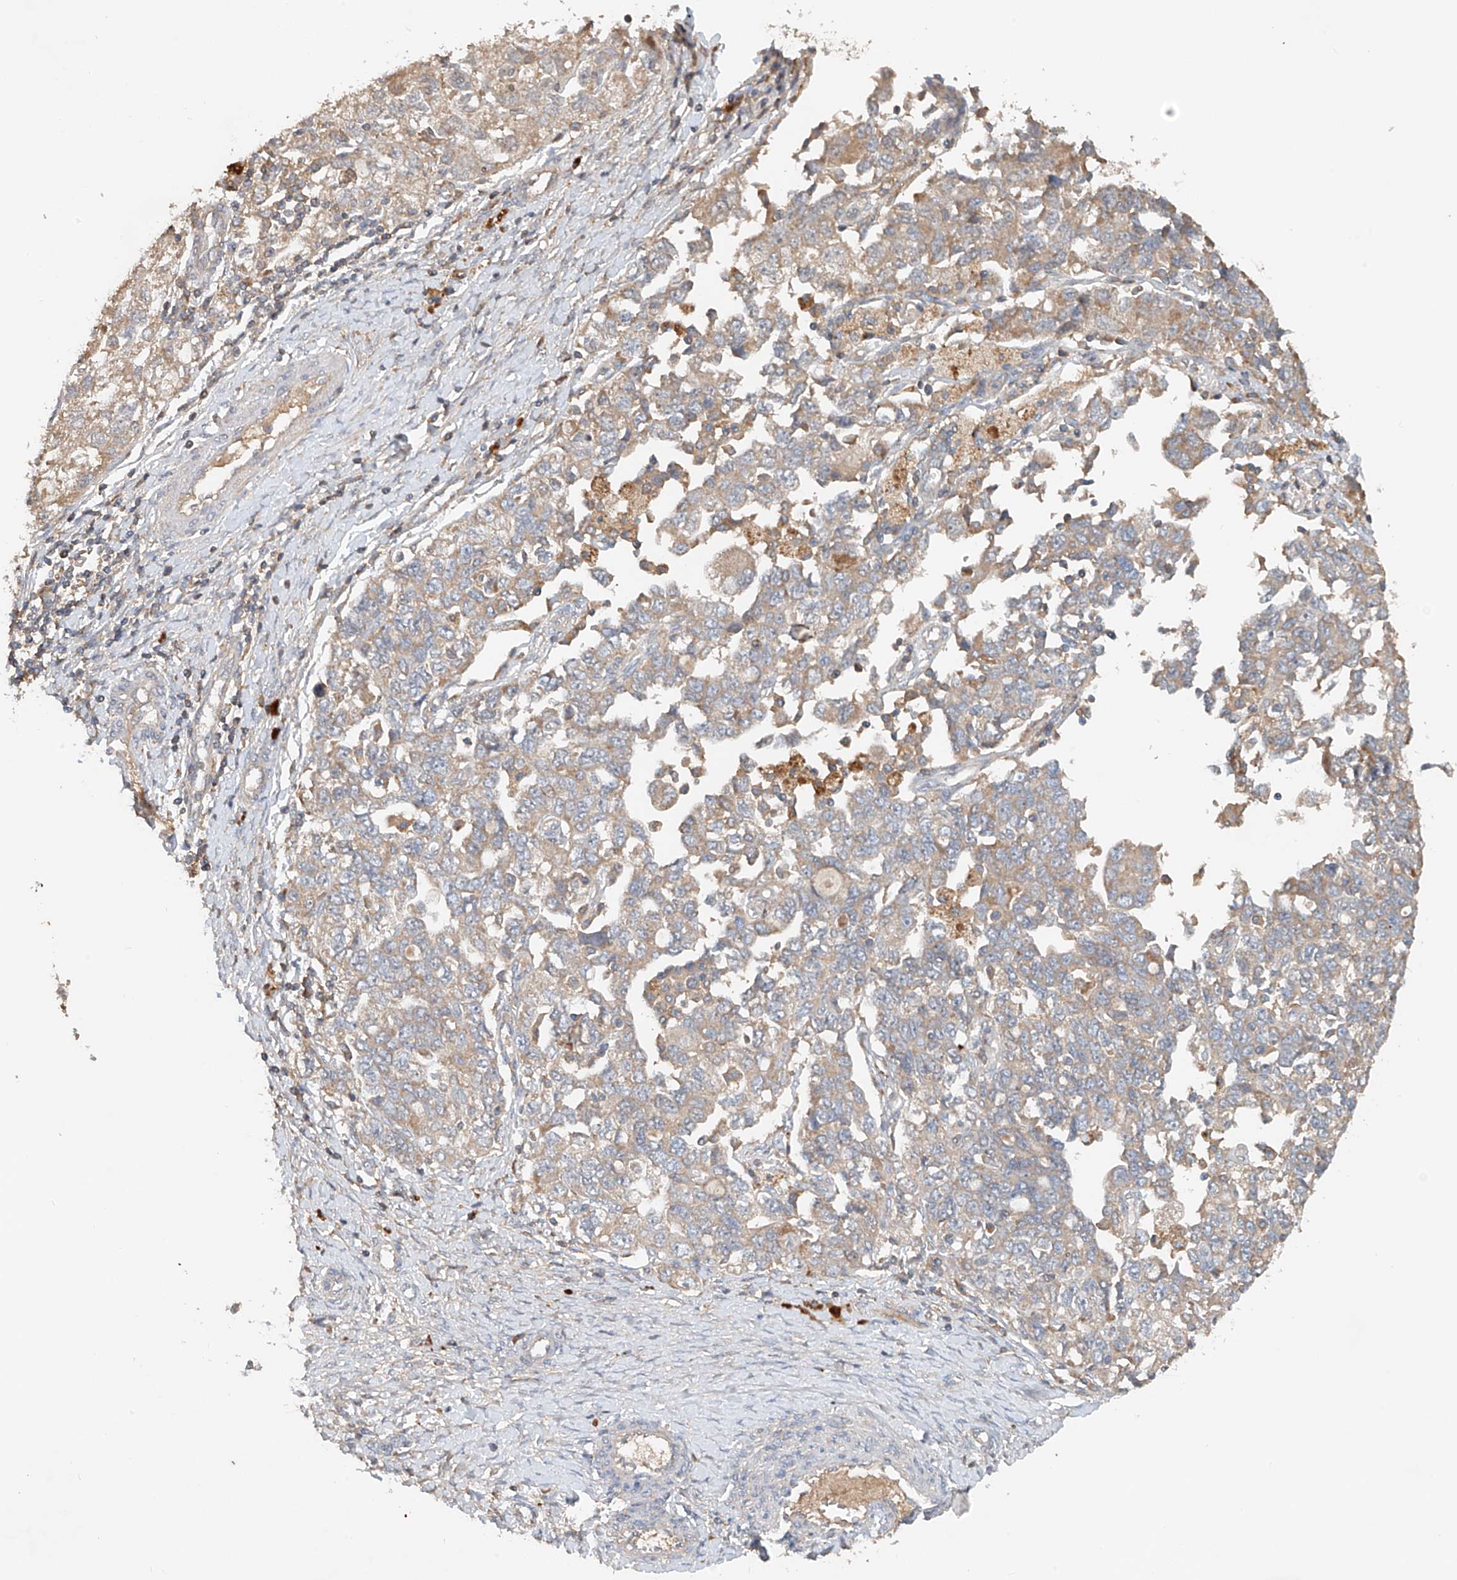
{"staining": {"intensity": "weak", "quantity": "25%-75%", "location": "cytoplasmic/membranous"}, "tissue": "ovarian cancer", "cell_type": "Tumor cells", "image_type": "cancer", "snomed": [{"axis": "morphology", "description": "Carcinoma, NOS"}, {"axis": "morphology", "description": "Cystadenocarcinoma, serous, NOS"}, {"axis": "topography", "description": "Ovary"}], "caption": "A micrograph showing weak cytoplasmic/membranous positivity in about 25%-75% of tumor cells in ovarian cancer (carcinoma), as visualized by brown immunohistochemical staining.", "gene": "GNB1L", "patient": {"sex": "female", "age": 69}}